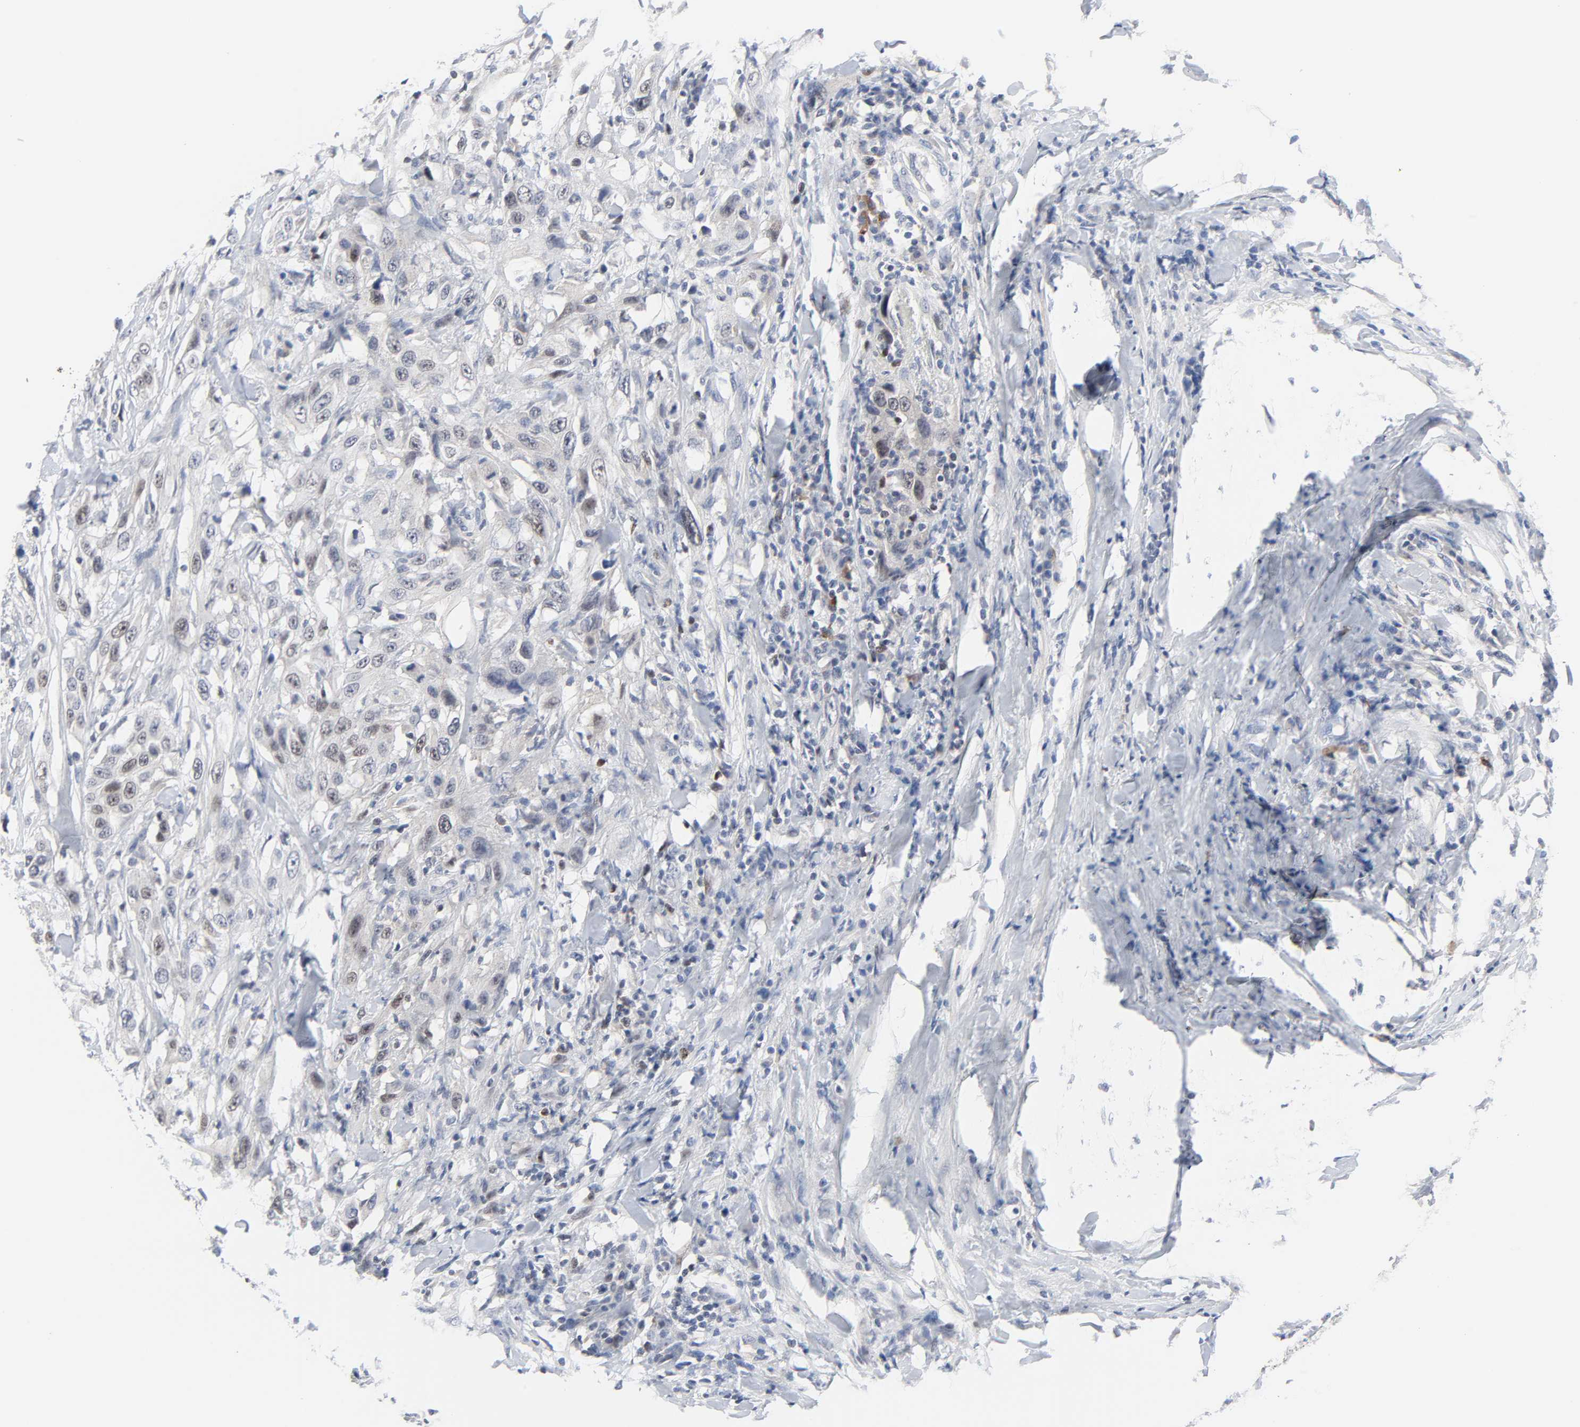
{"staining": {"intensity": "weak", "quantity": "25%-75%", "location": "nuclear"}, "tissue": "urothelial cancer", "cell_type": "Tumor cells", "image_type": "cancer", "snomed": [{"axis": "morphology", "description": "Urothelial carcinoma, High grade"}, {"axis": "topography", "description": "Urinary bladder"}], "caption": "Brown immunohistochemical staining in human high-grade urothelial carcinoma demonstrates weak nuclear positivity in about 25%-75% of tumor cells.", "gene": "WEE1", "patient": {"sex": "male", "age": 61}}